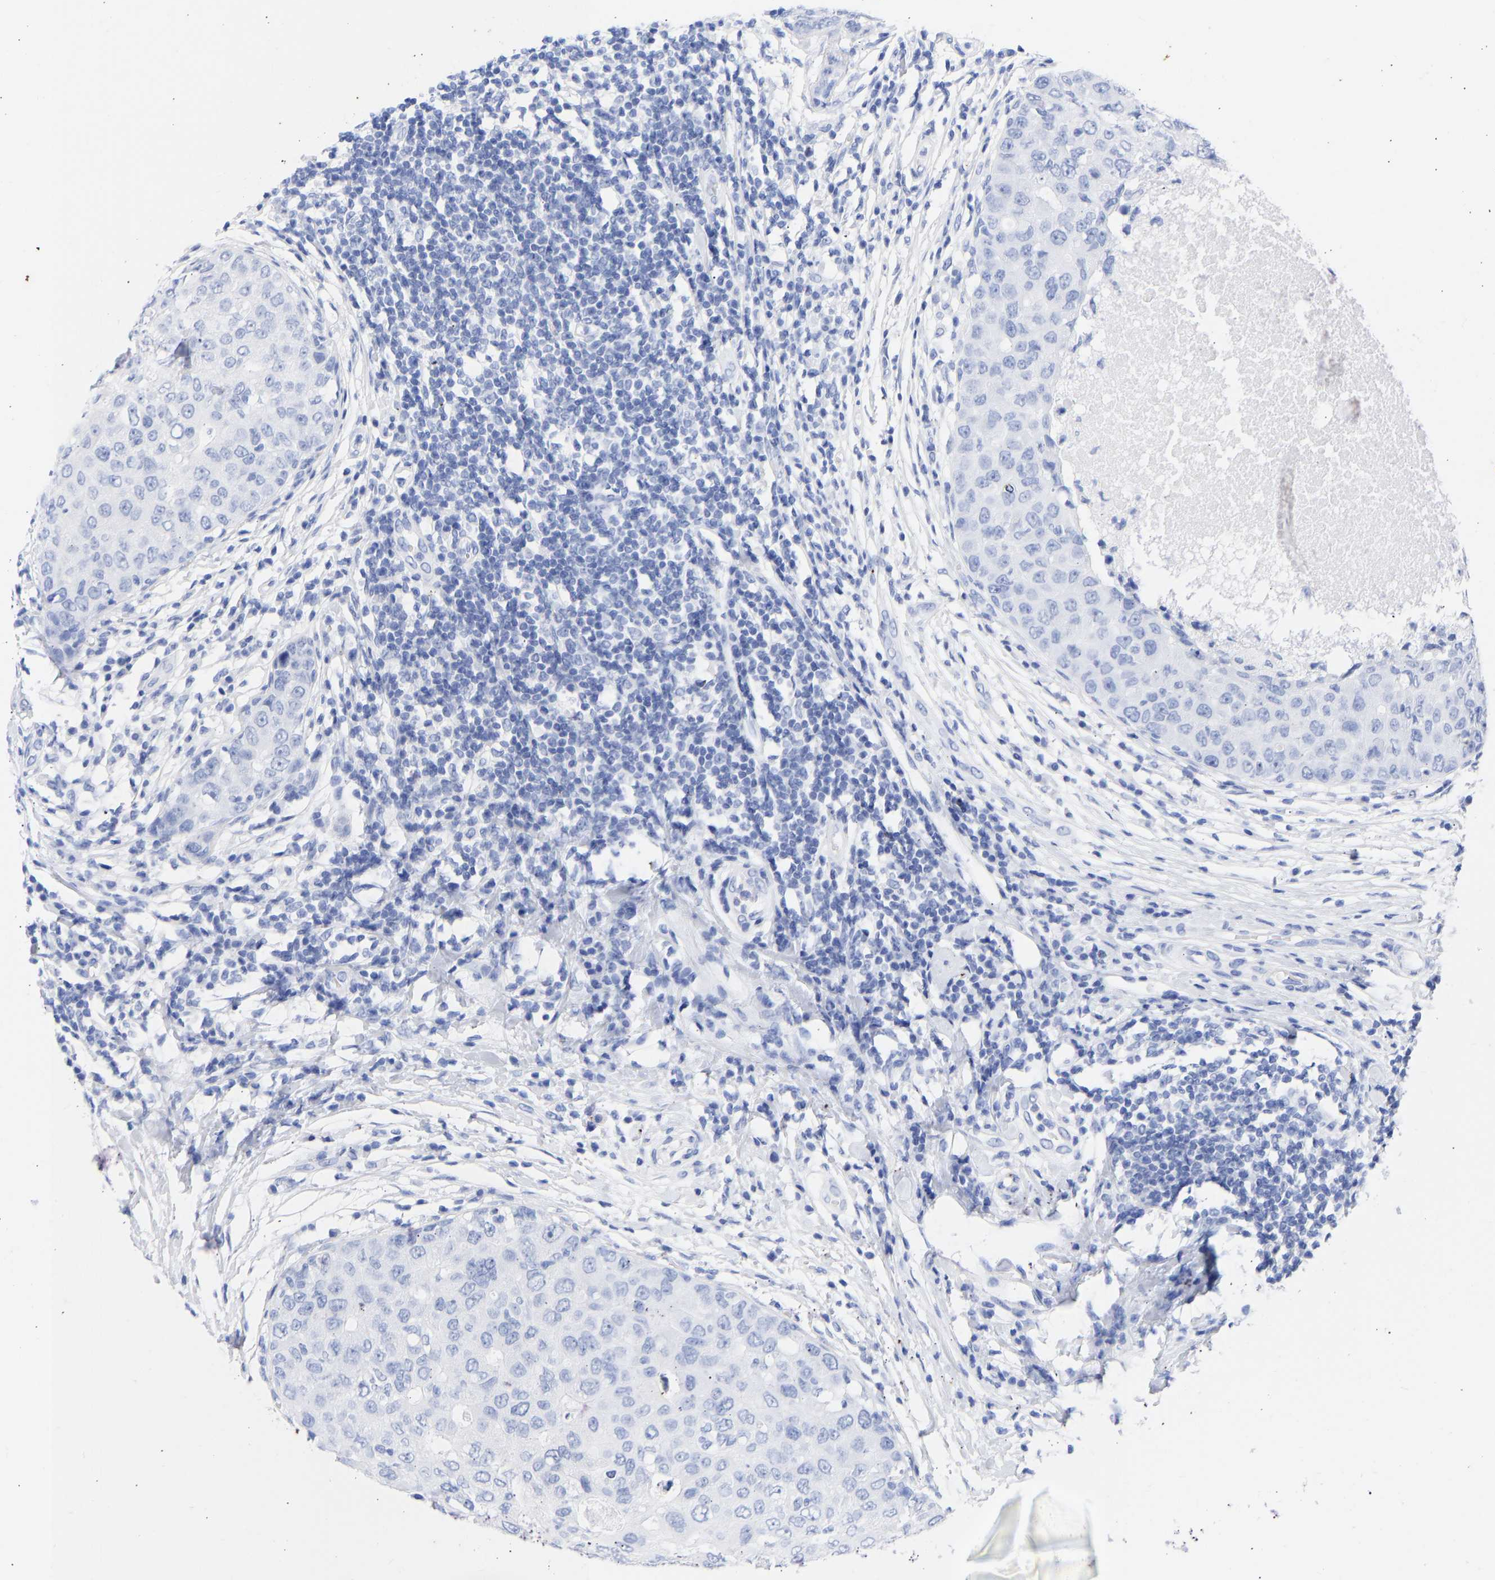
{"staining": {"intensity": "negative", "quantity": "none", "location": "none"}, "tissue": "breast cancer", "cell_type": "Tumor cells", "image_type": "cancer", "snomed": [{"axis": "morphology", "description": "Duct carcinoma"}, {"axis": "topography", "description": "Breast"}], "caption": "Human infiltrating ductal carcinoma (breast) stained for a protein using immunohistochemistry (IHC) demonstrates no staining in tumor cells.", "gene": "KRT1", "patient": {"sex": "female", "age": 27}}